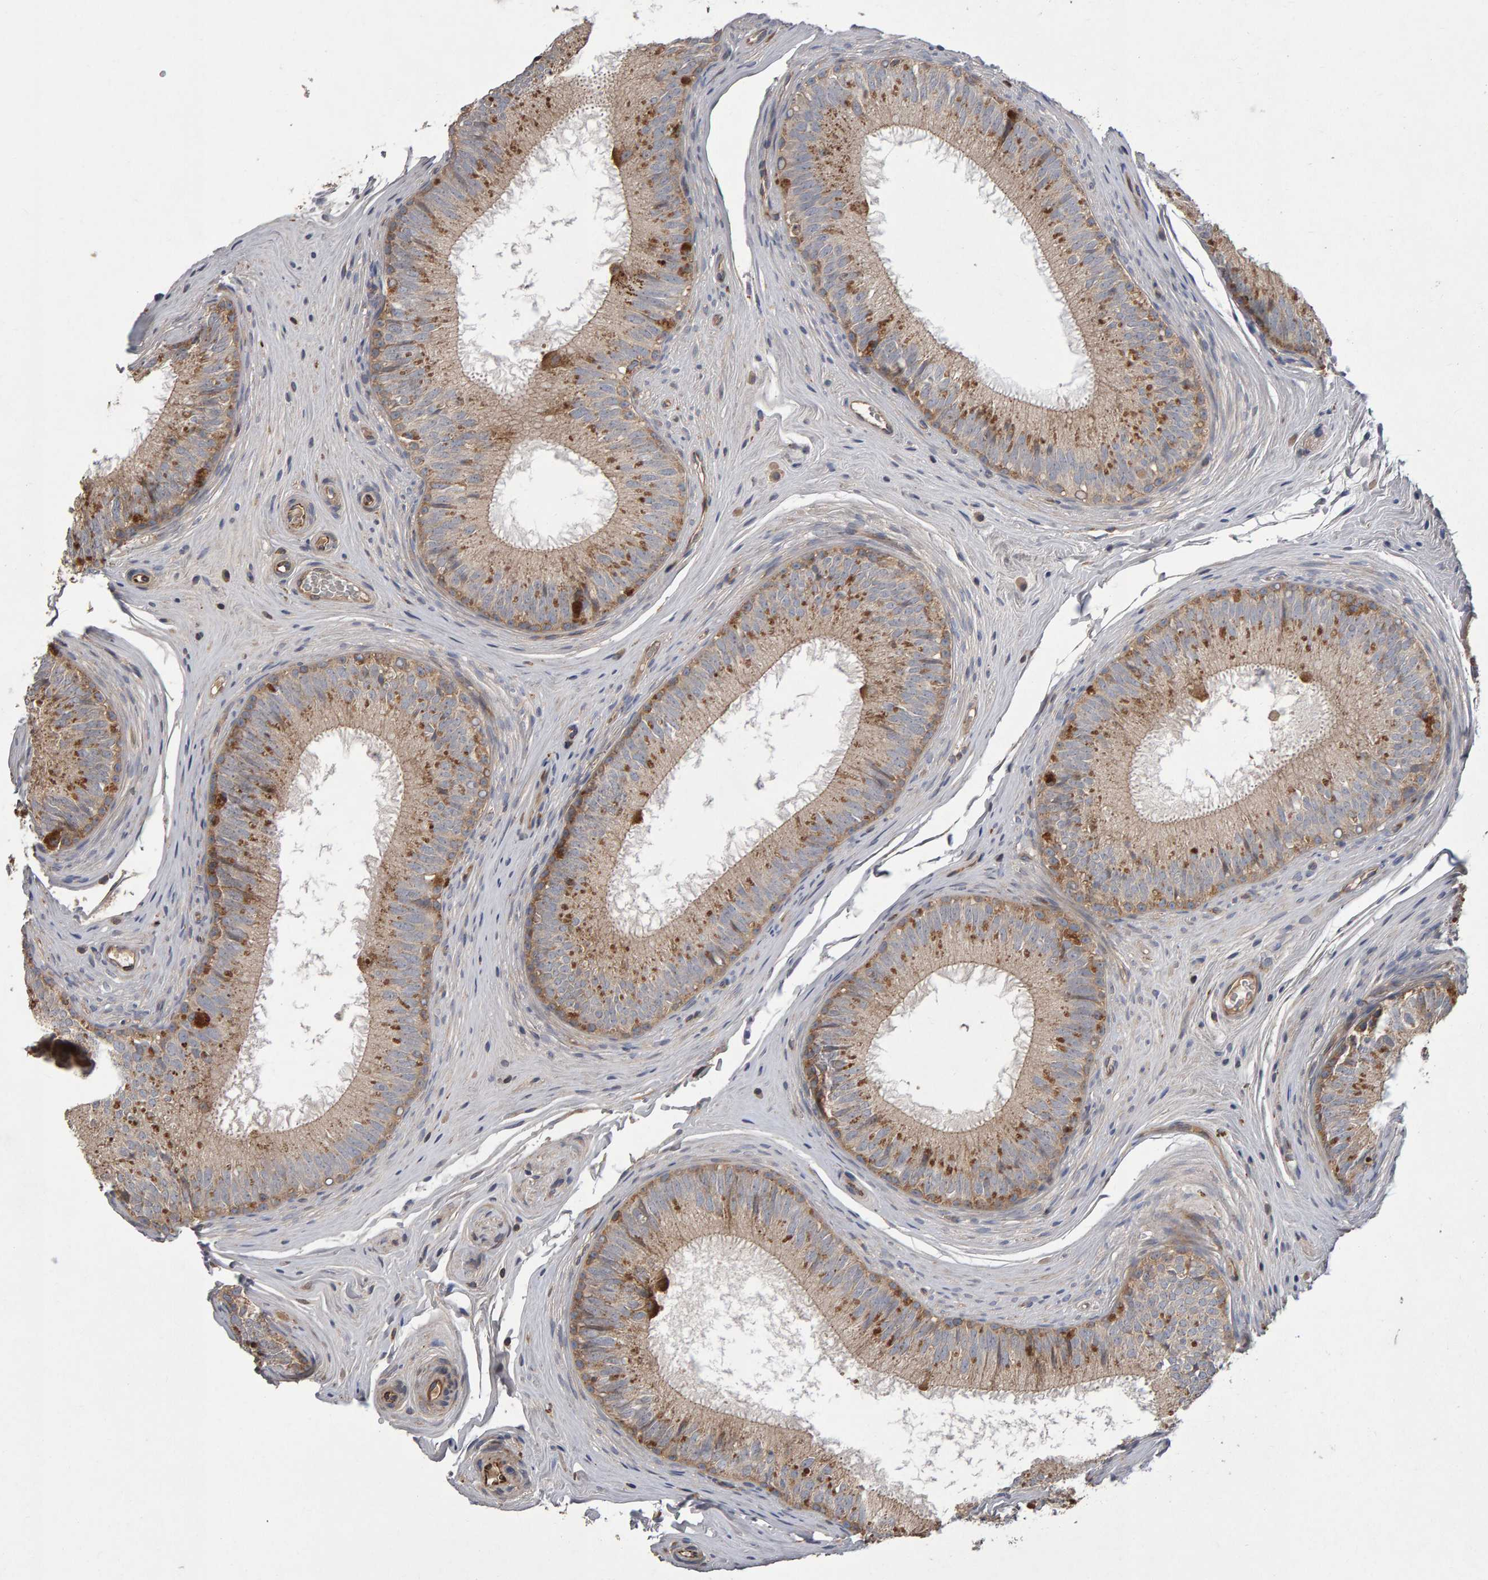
{"staining": {"intensity": "strong", "quantity": ">75%", "location": "cytoplasmic/membranous"}, "tissue": "epididymis", "cell_type": "Glandular cells", "image_type": "normal", "snomed": [{"axis": "morphology", "description": "Normal tissue, NOS"}, {"axis": "topography", "description": "Epididymis"}], "caption": "Brown immunohistochemical staining in unremarkable human epididymis shows strong cytoplasmic/membranous expression in approximately >75% of glandular cells.", "gene": "PGS1", "patient": {"sex": "male", "age": 32}}